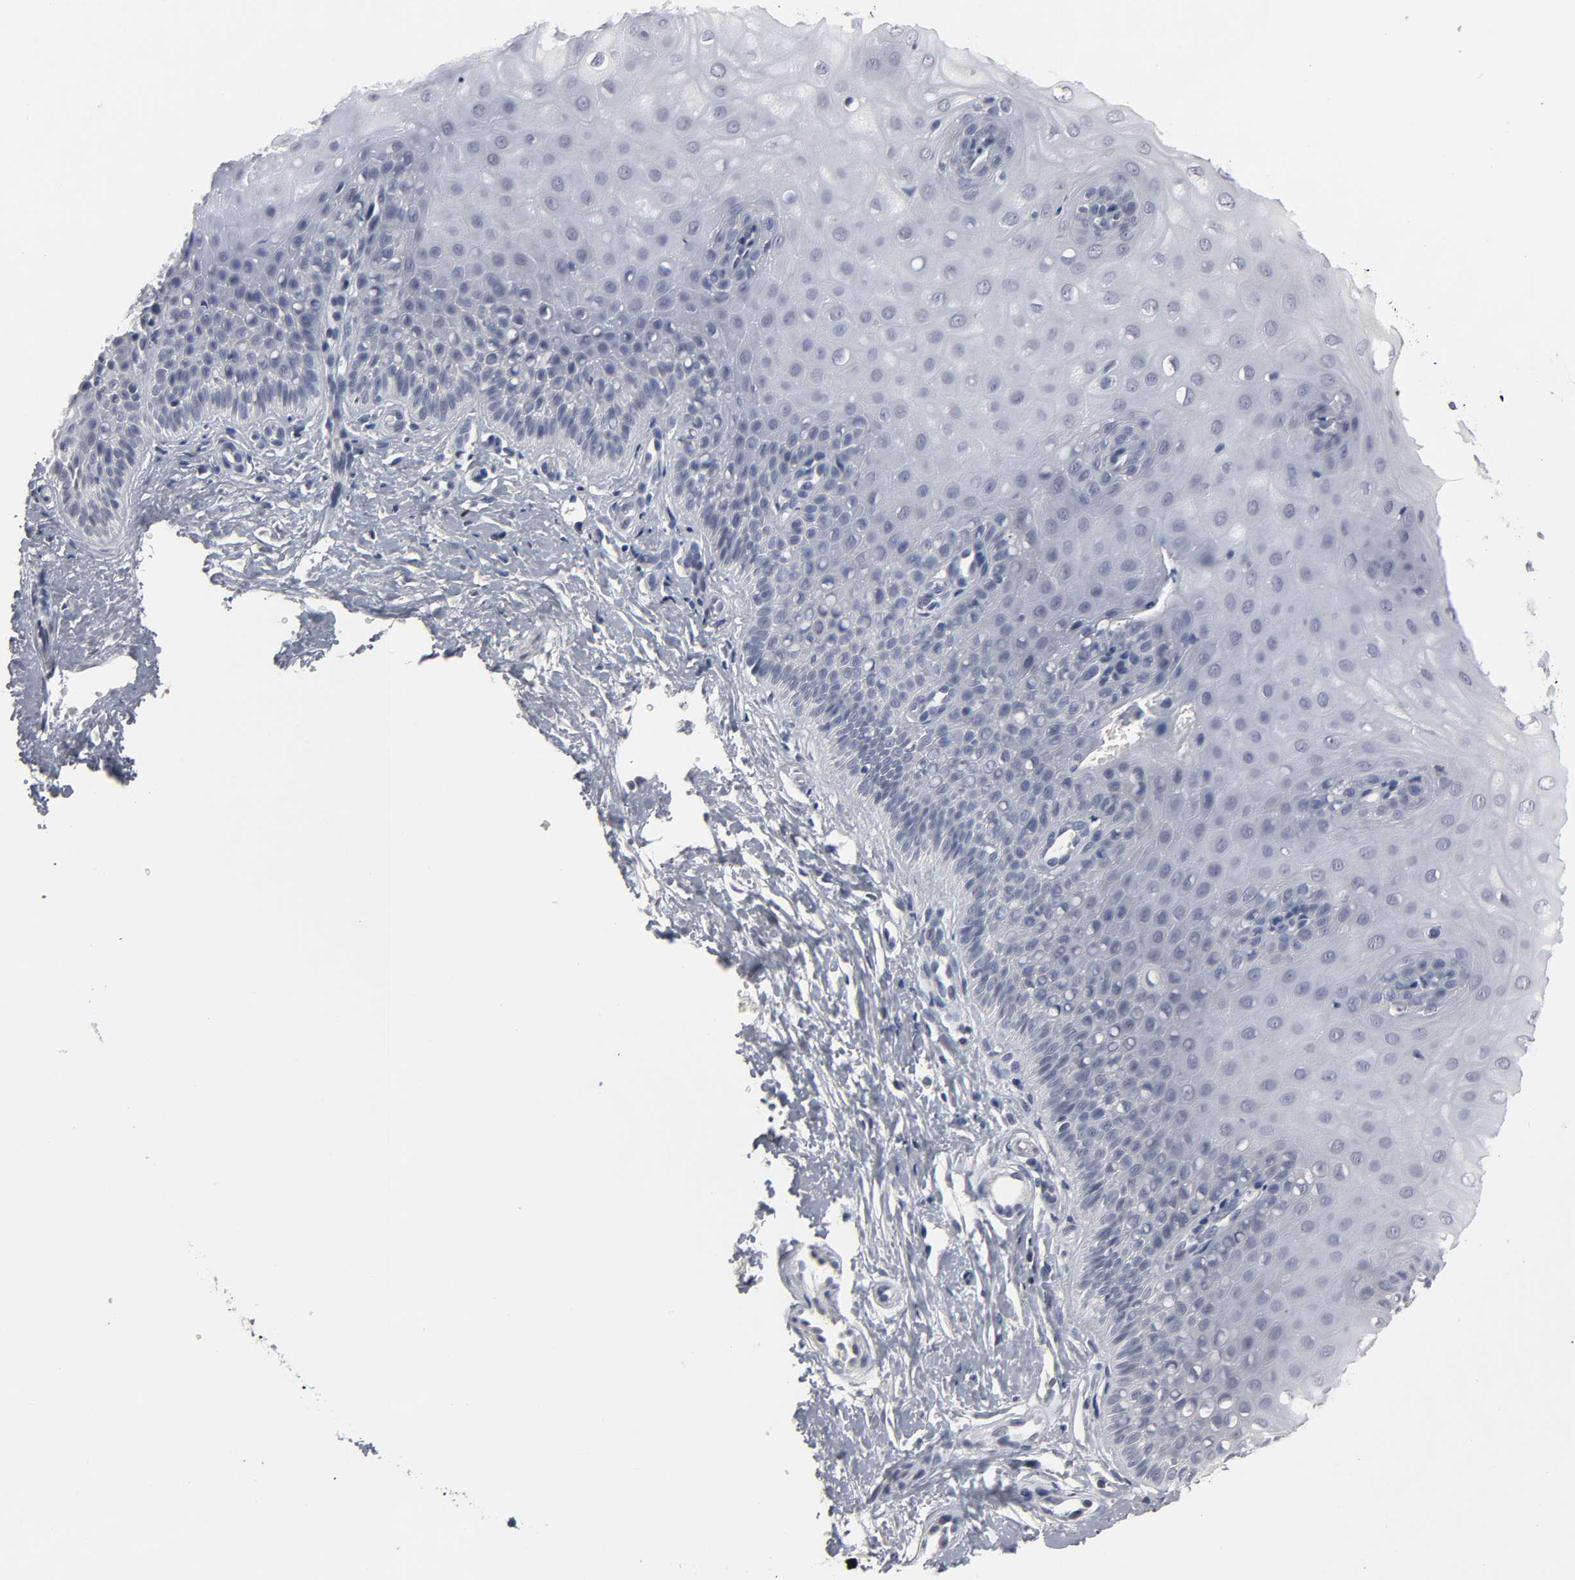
{"staining": {"intensity": "negative", "quantity": "none", "location": "none"}, "tissue": "cervix", "cell_type": "Glandular cells", "image_type": "normal", "snomed": [{"axis": "morphology", "description": "Normal tissue, NOS"}, {"axis": "topography", "description": "Cervix"}], "caption": "This is a photomicrograph of immunohistochemistry staining of normal cervix, which shows no staining in glandular cells. (Immunohistochemistry, brightfield microscopy, high magnification).", "gene": "TCAP", "patient": {"sex": "female", "age": 55}}